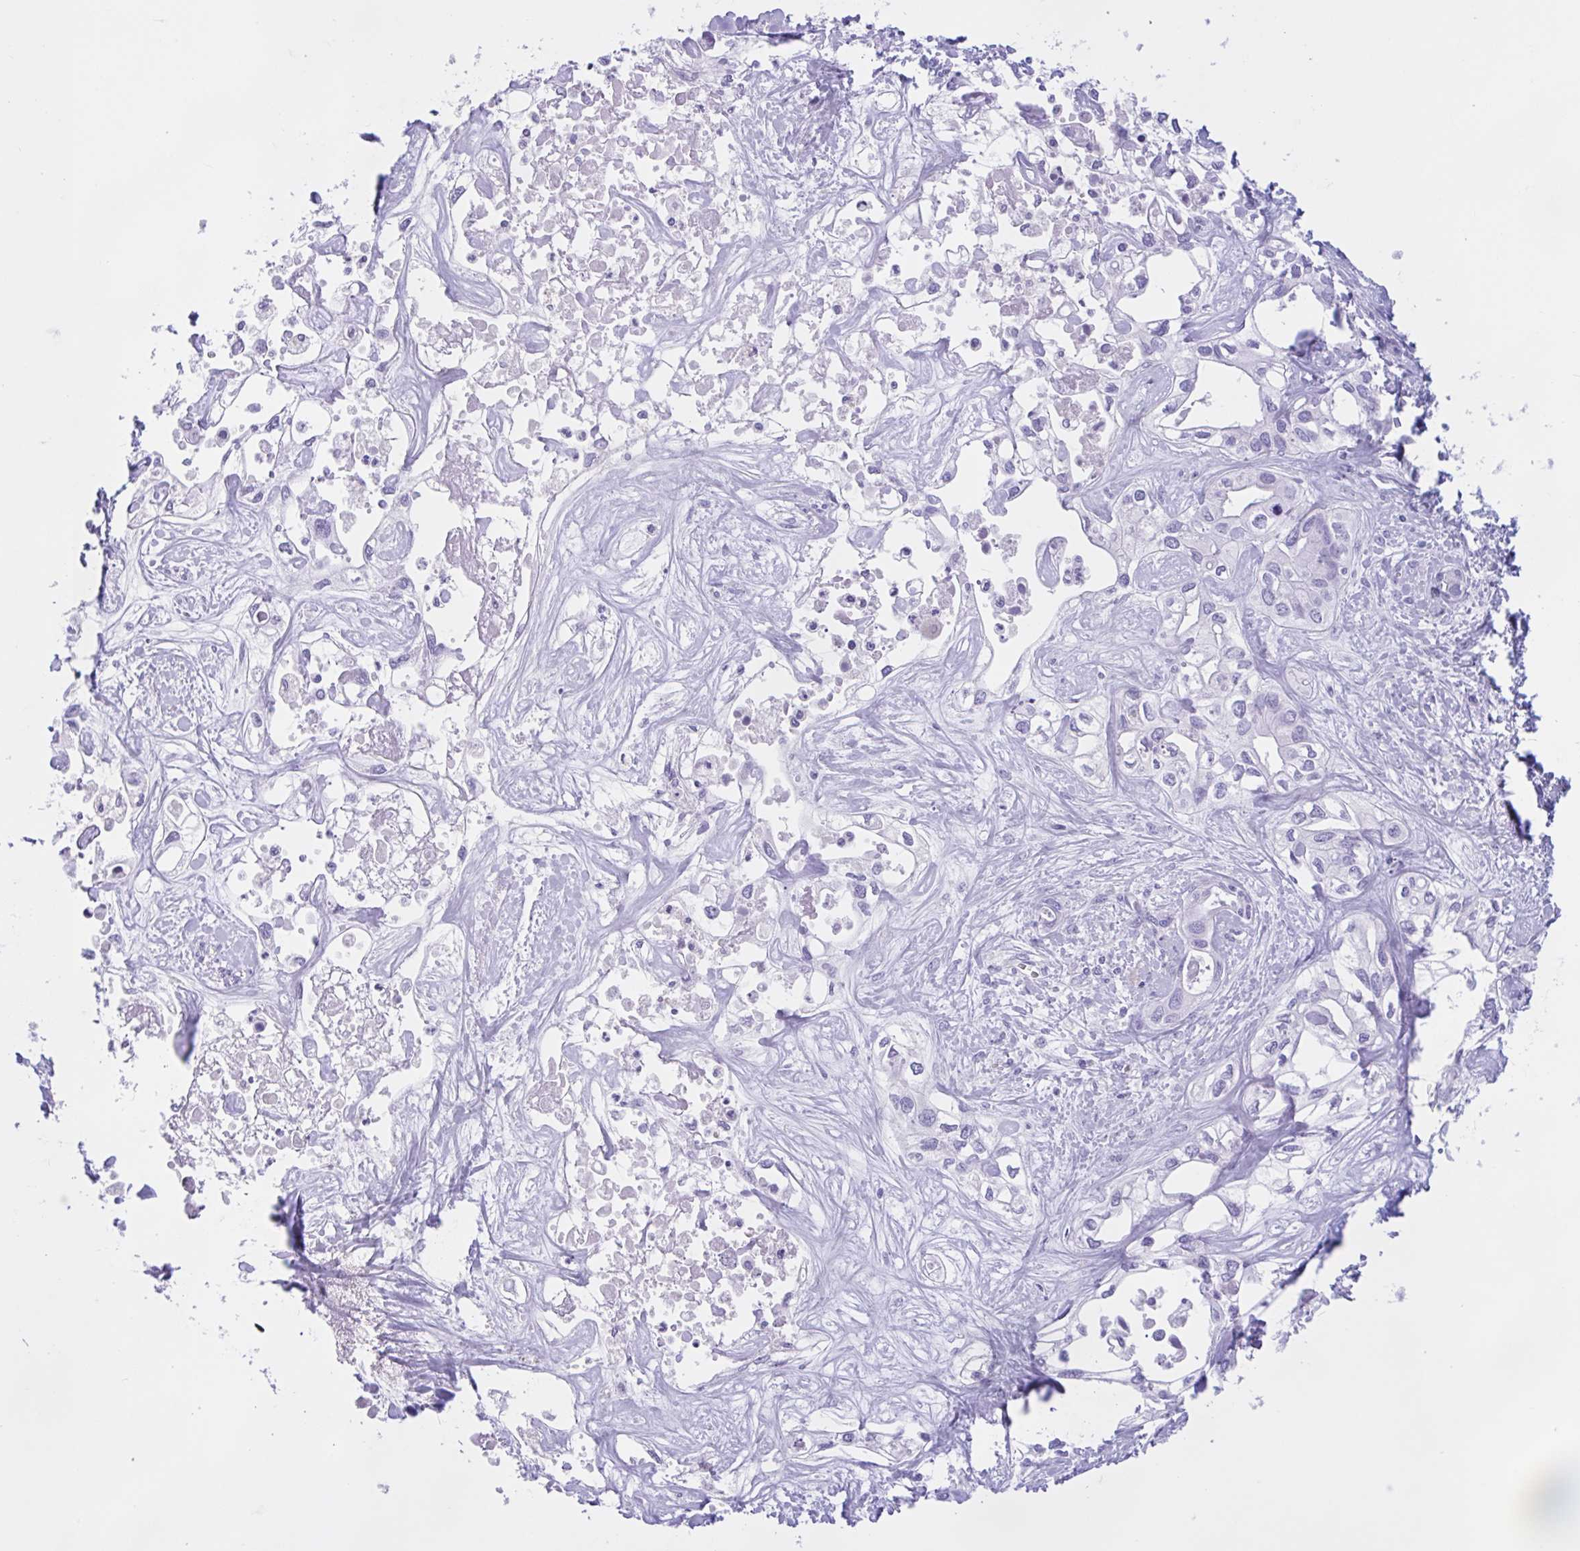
{"staining": {"intensity": "negative", "quantity": "none", "location": "none"}, "tissue": "liver cancer", "cell_type": "Tumor cells", "image_type": "cancer", "snomed": [{"axis": "morphology", "description": "Cholangiocarcinoma"}, {"axis": "topography", "description": "Liver"}], "caption": "This is a photomicrograph of IHC staining of liver cancer (cholangiocarcinoma), which shows no expression in tumor cells.", "gene": "ZNF319", "patient": {"sex": "female", "age": 64}}